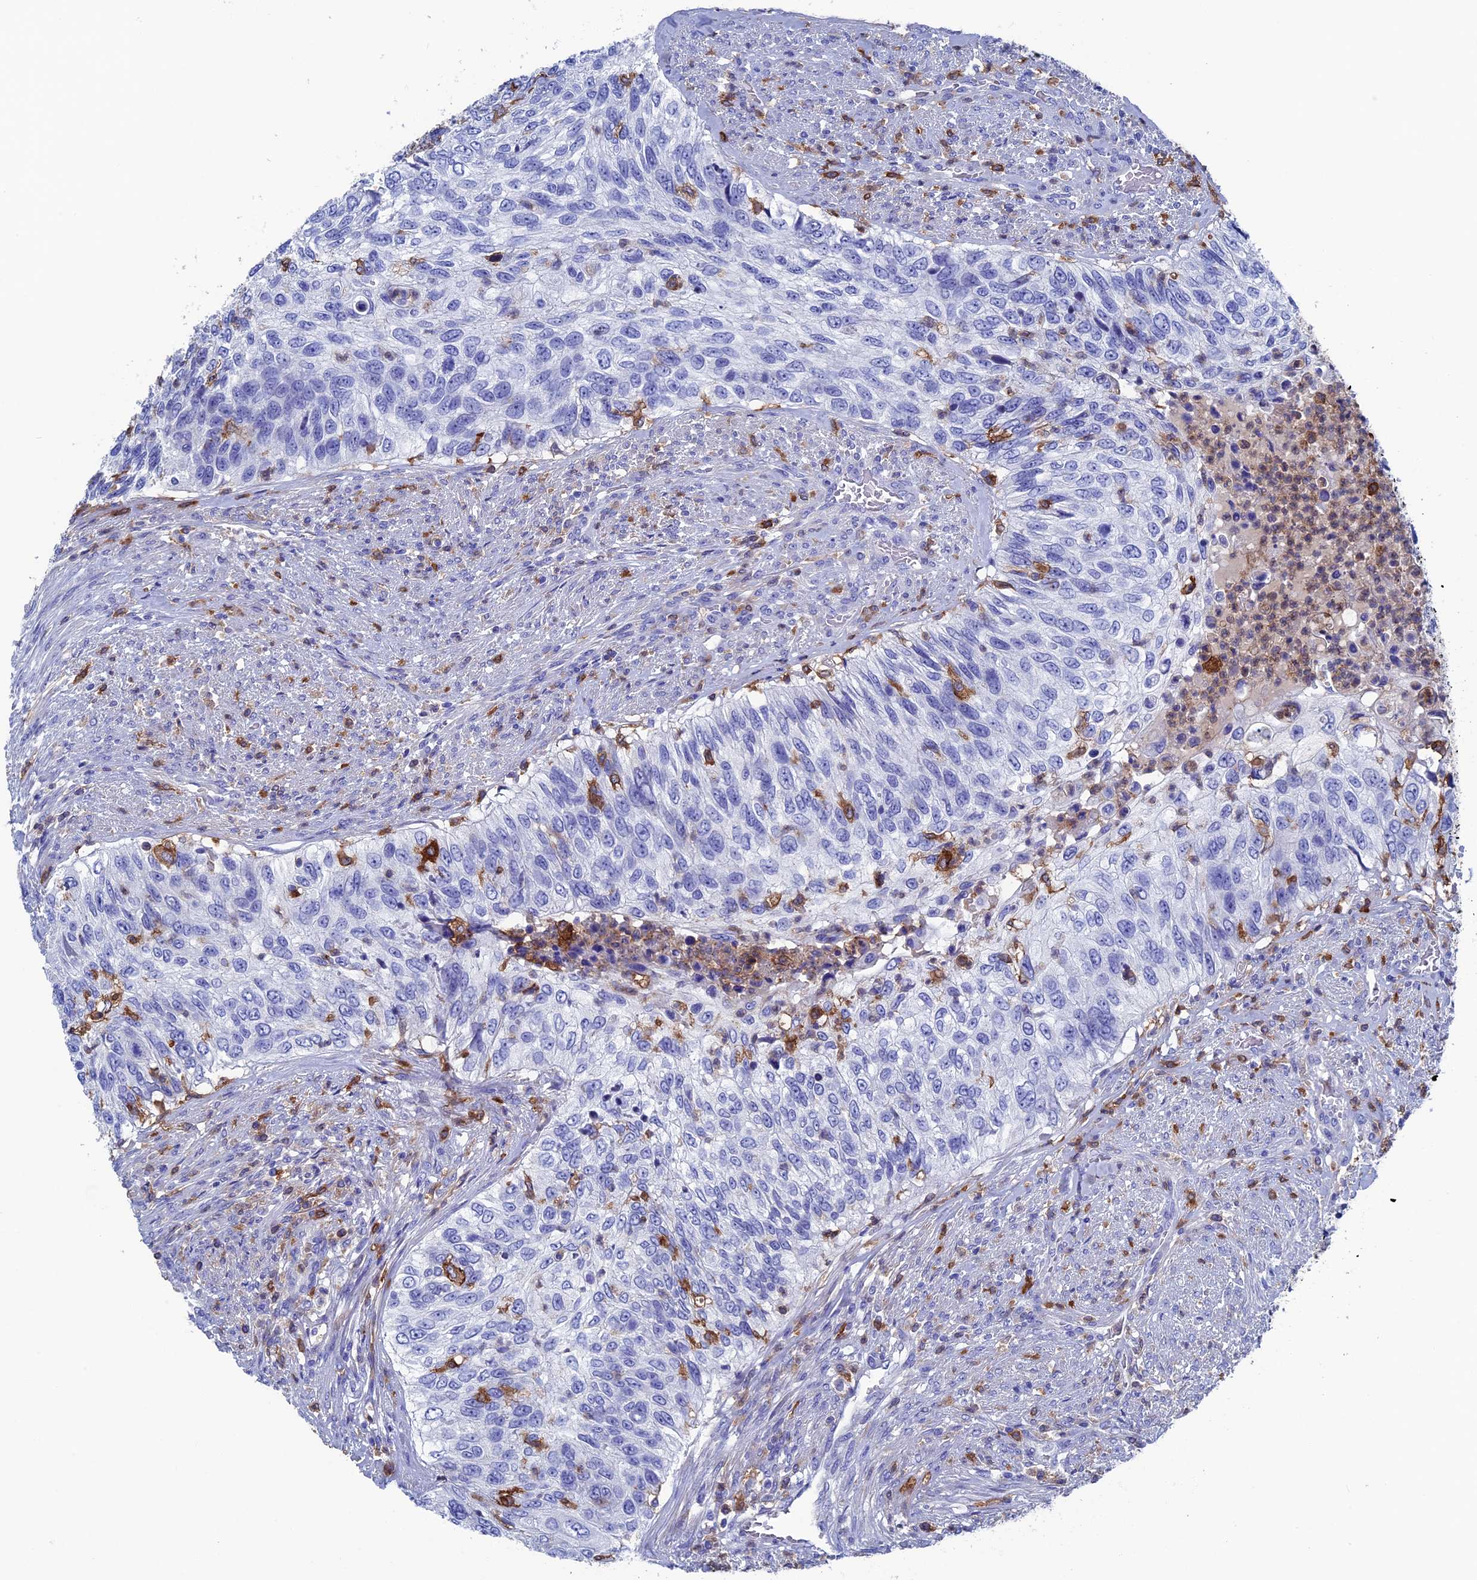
{"staining": {"intensity": "negative", "quantity": "none", "location": "none"}, "tissue": "urothelial cancer", "cell_type": "Tumor cells", "image_type": "cancer", "snomed": [{"axis": "morphology", "description": "Urothelial carcinoma, High grade"}, {"axis": "topography", "description": "Urinary bladder"}], "caption": "Immunohistochemistry photomicrograph of neoplastic tissue: human urothelial cancer stained with DAB (3,3'-diaminobenzidine) reveals no significant protein staining in tumor cells.", "gene": "TYROBP", "patient": {"sex": "female", "age": 60}}